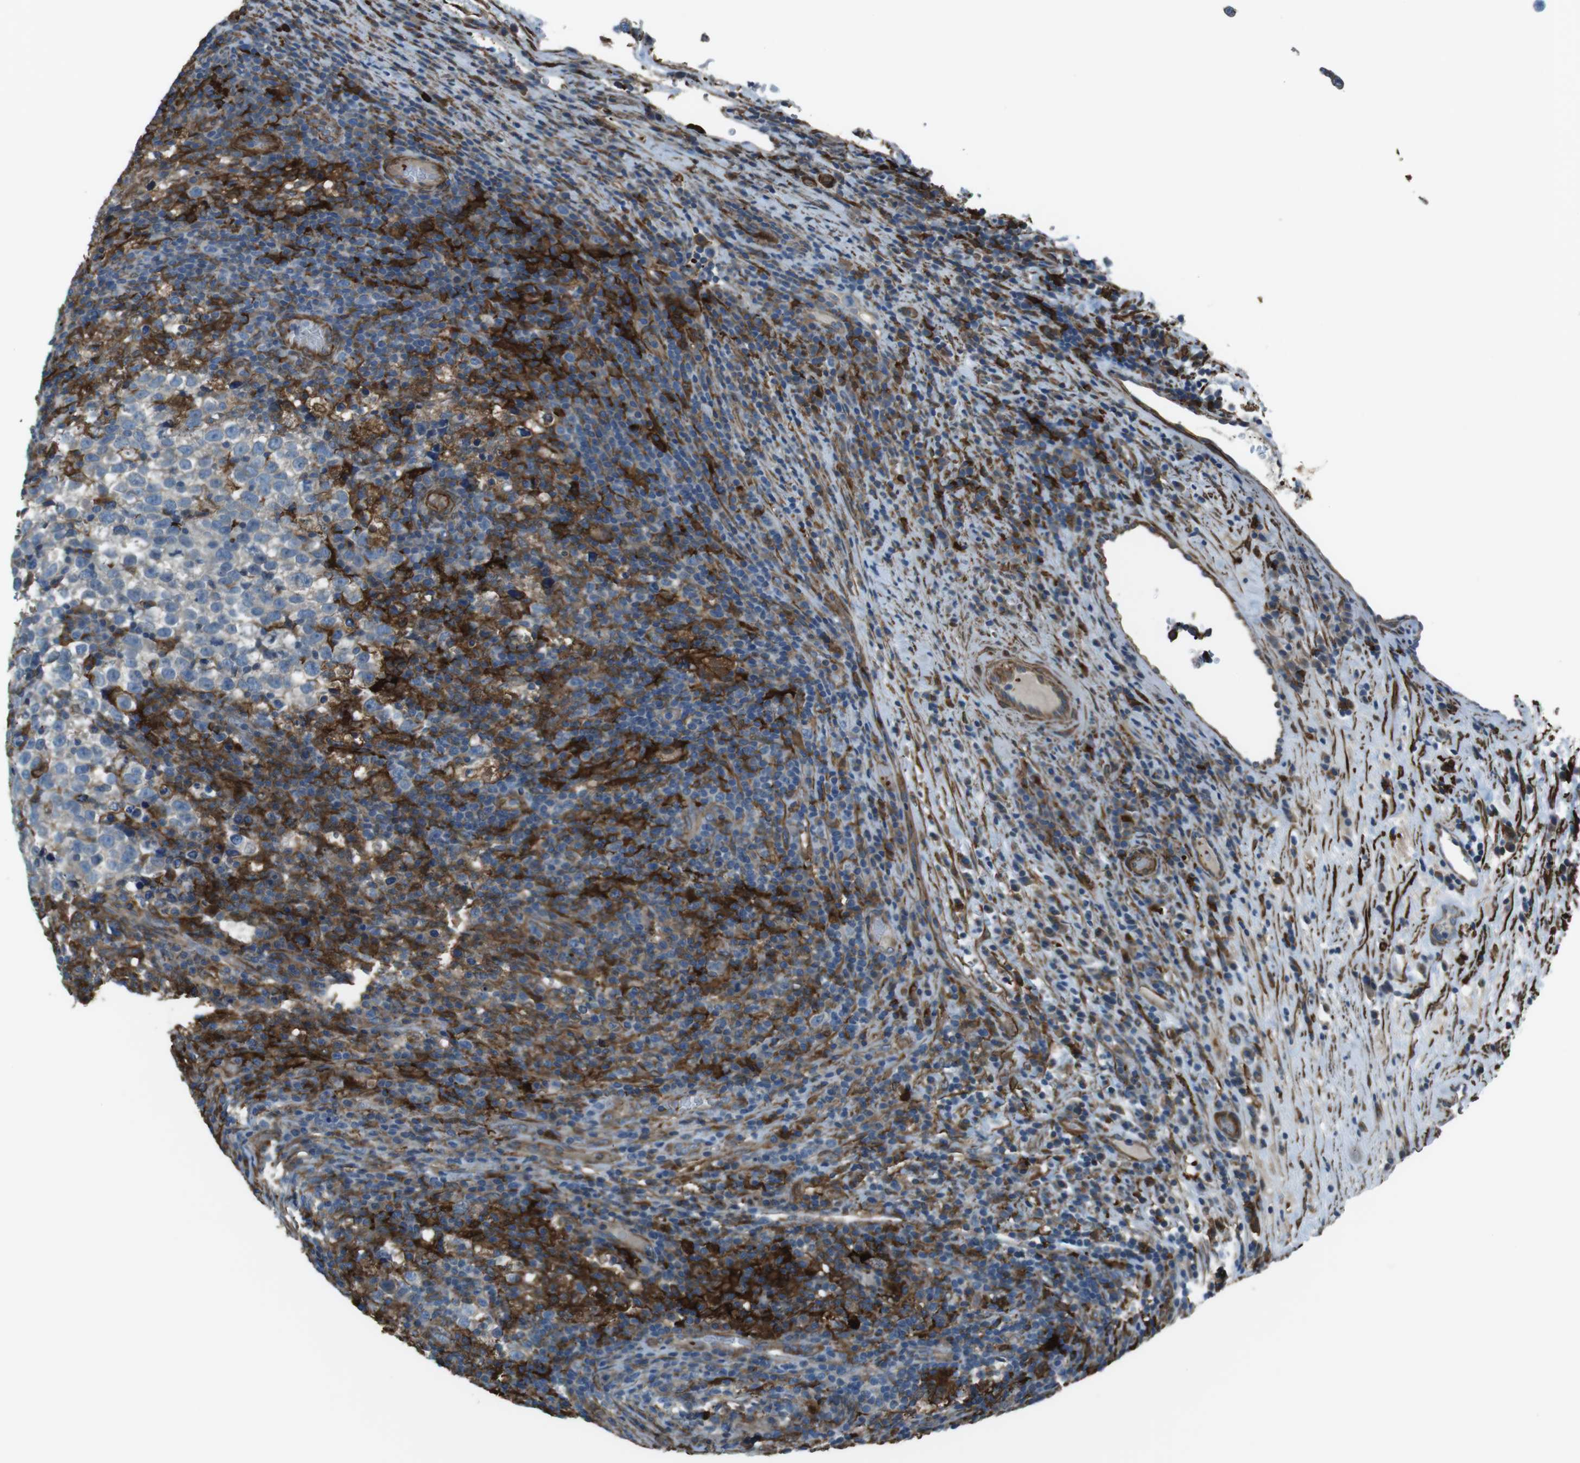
{"staining": {"intensity": "negative", "quantity": "none", "location": "none"}, "tissue": "testis cancer", "cell_type": "Tumor cells", "image_type": "cancer", "snomed": [{"axis": "morphology", "description": "Normal tissue, NOS"}, {"axis": "morphology", "description": "Seminoma, NOS"}, {"axis": "topography", "description": "Testis"}], "caption": "Immunohistochemistry (IHC) of human testis cancer (seminoma) demonstrates no expression in tumor cells.", "gene": "SFT2D1", "patient": {"sex": "male", "age": 43}}